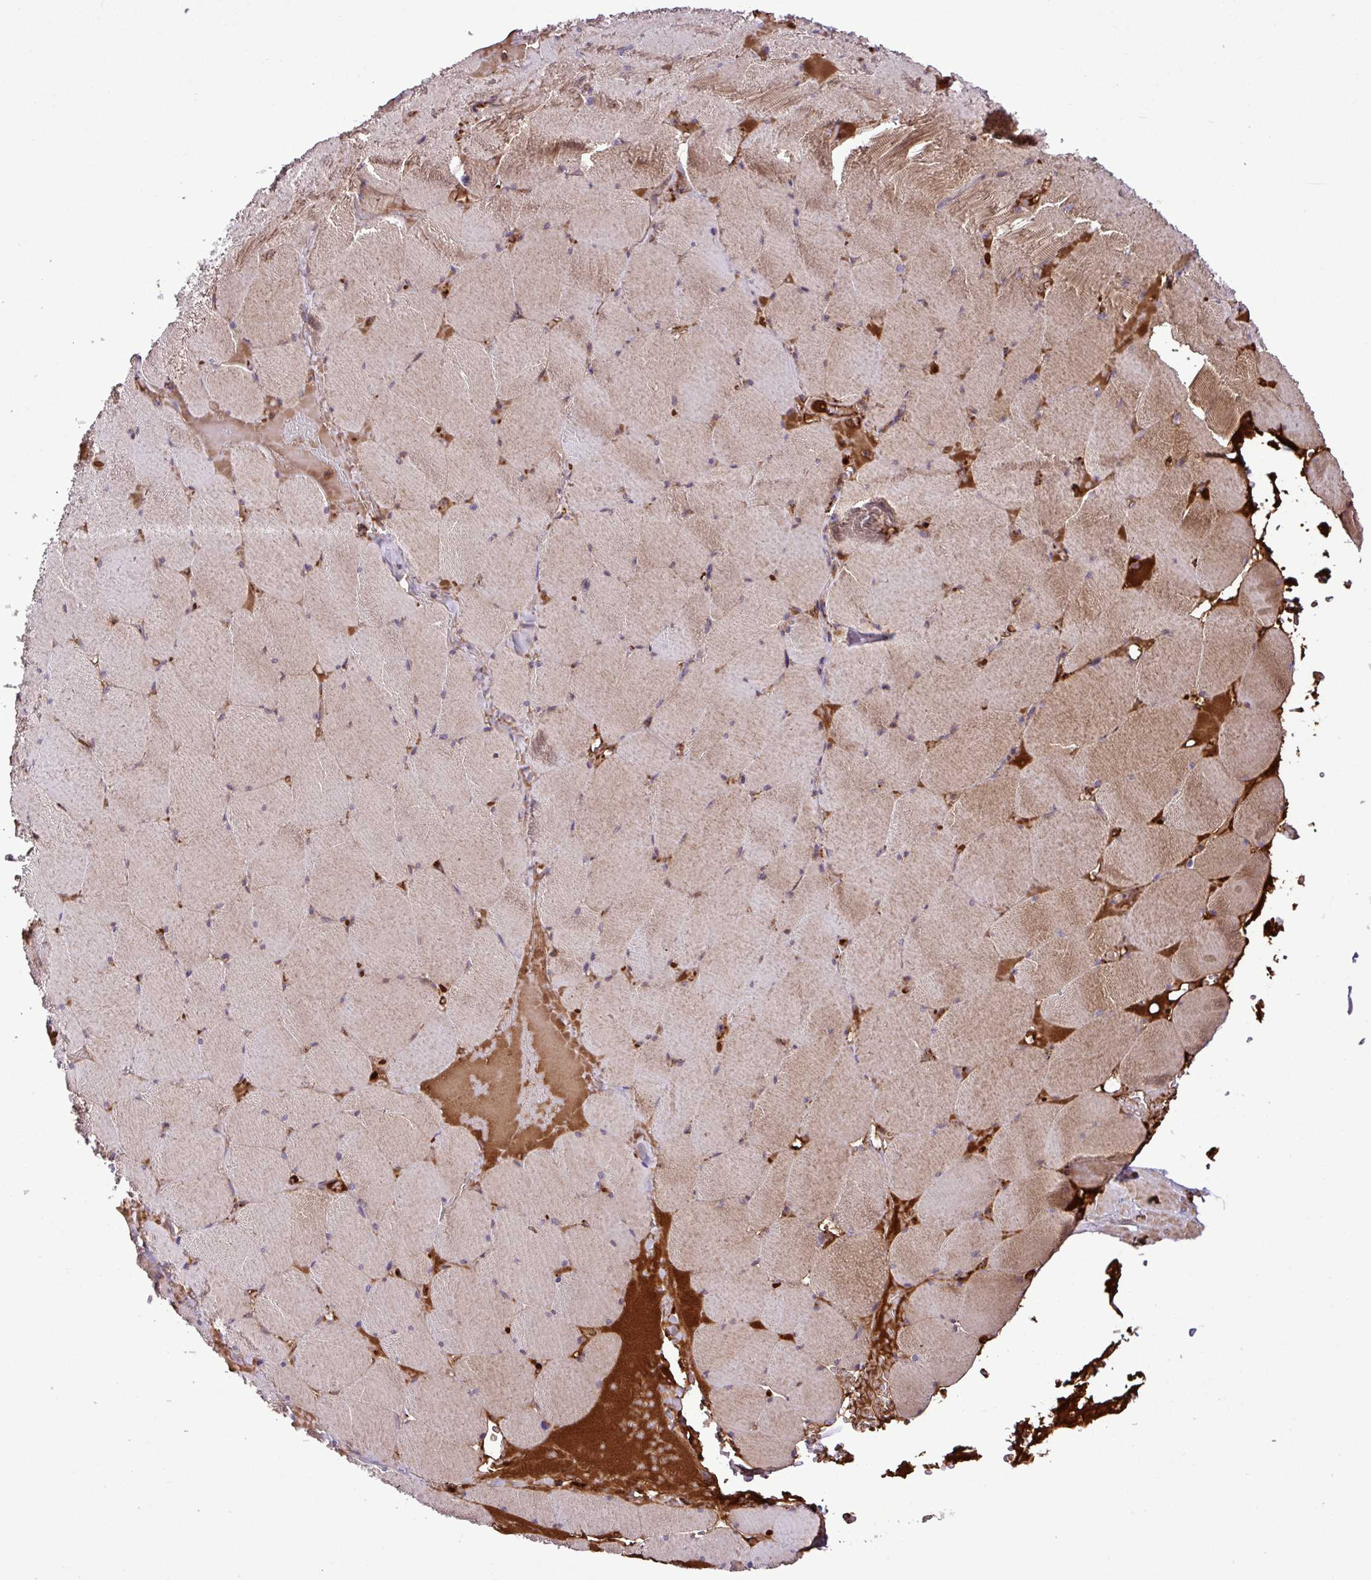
{"staining": {"intensity": "moderate", "quantity": "25%-75%", "location": "cytoplasmic/membranous"}, "tissue": "skeletal muscle", "cell_type": "Myocytes", "image_type": "normal", "snomed": [{"axis": "morphology", "description": "Normal tissue, NOS"}, {"axis": "topography", "description": "Skeletal muscle"}, {"axis": "topography", "description": "Head-Neck"}], "caption": "High-power microscopy captured an IHC image of benign skeletal muscle, revealing moderate cytoplasmic/membranous staining in approximately 25%-75% of myocytes.", "gene": "ZNF266", "patient": {"sex": "male", "age": 66}}